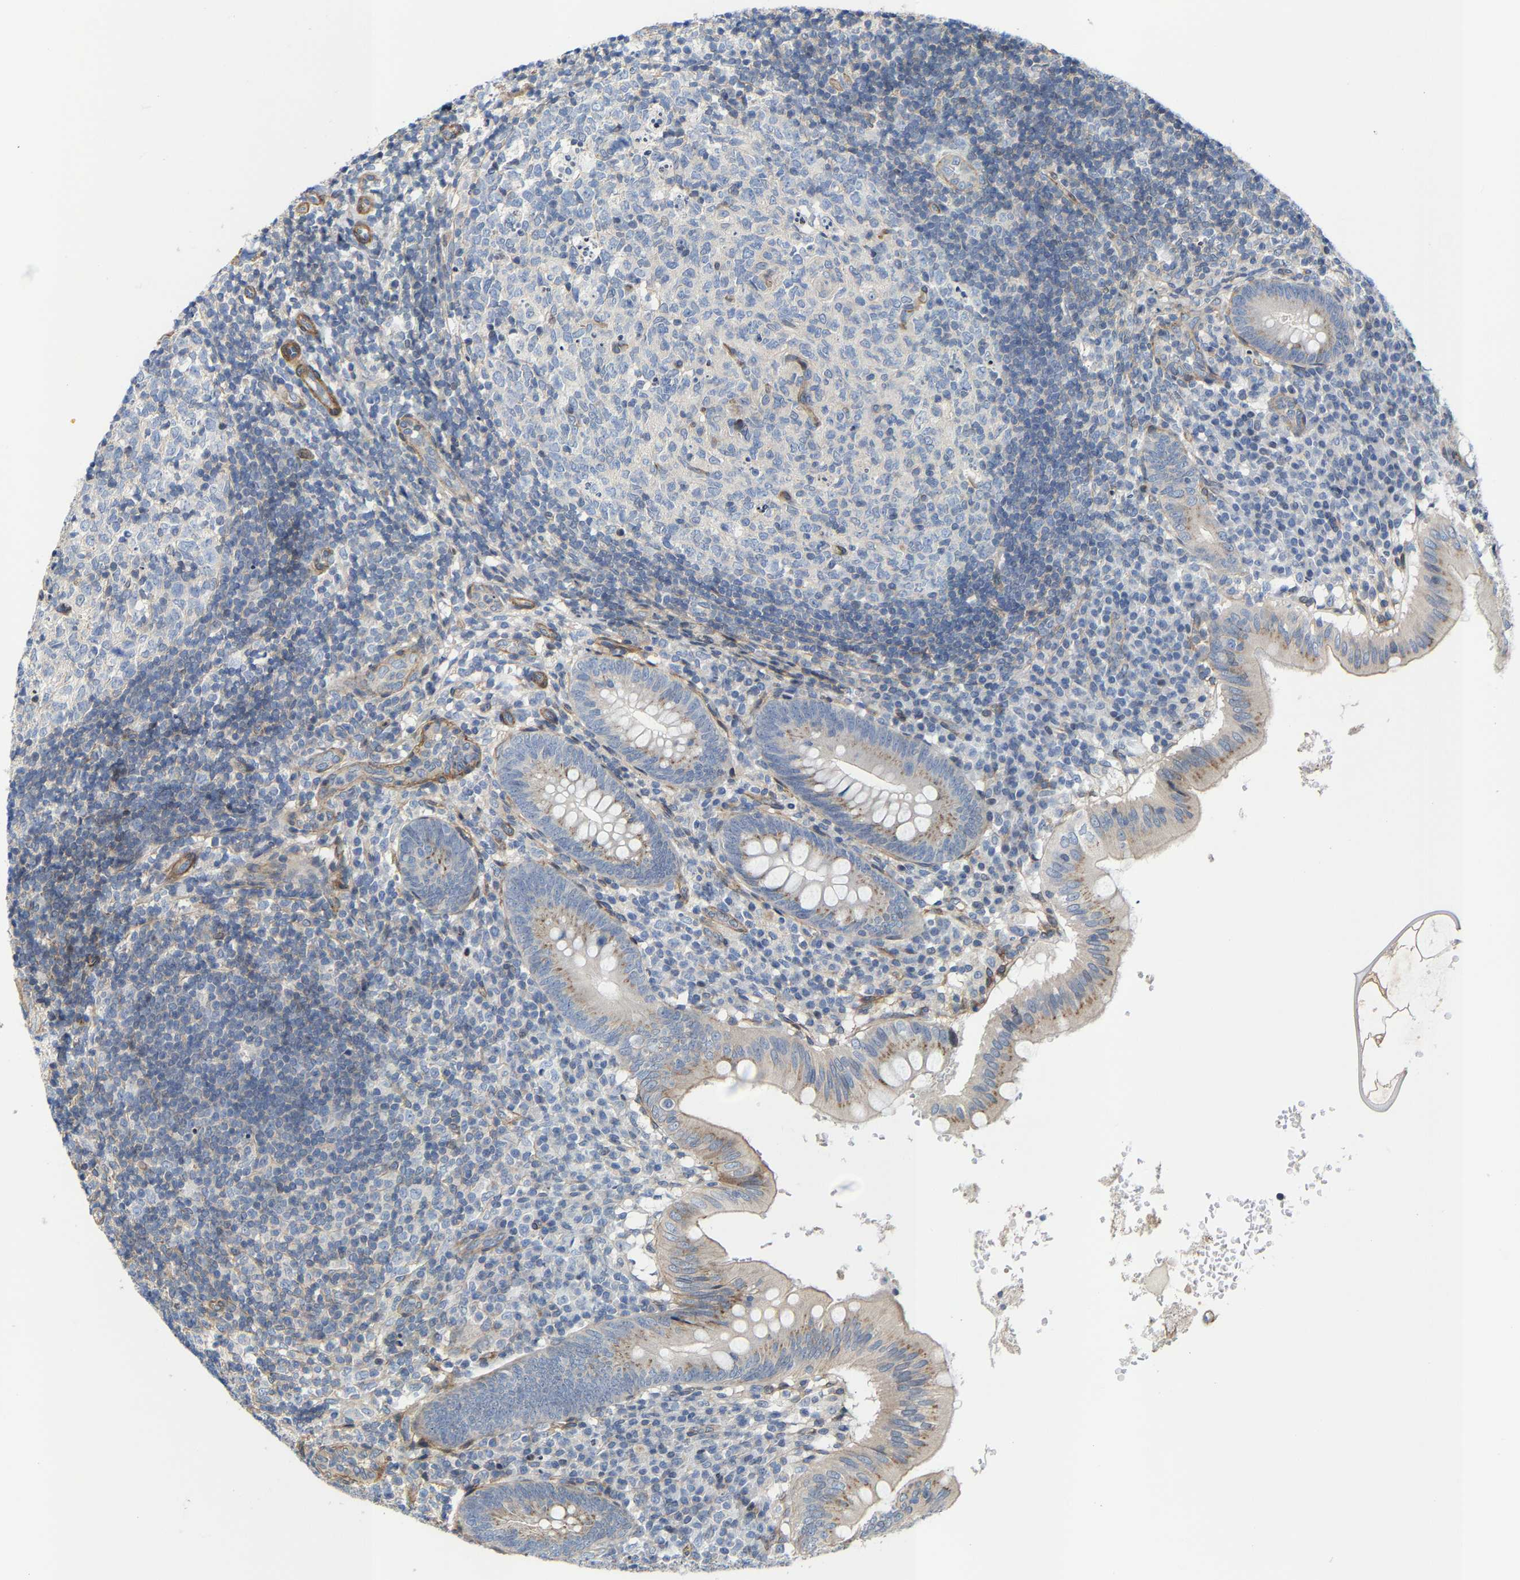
{"staining": {"intensity": "moderate", "quantity": ">75%", "location": "cytoplasmic/membranous"}, "tissue": "appendix", "cell_type": "Glandular cells", "image_type": "normal", "snomed": [{"axis": "morphology", "description": "Normal tissue, NOS"}, {"axis": "topography", "description": "Appendix"}], "caption": "Human appendix stained for a protein (brown) shows moderate cytoplasmic/membranous positive positivity in approximately >75% of glandular cells.", "gene": "TGFB1I1", "patient": {"sex": "male", "age": 8}}